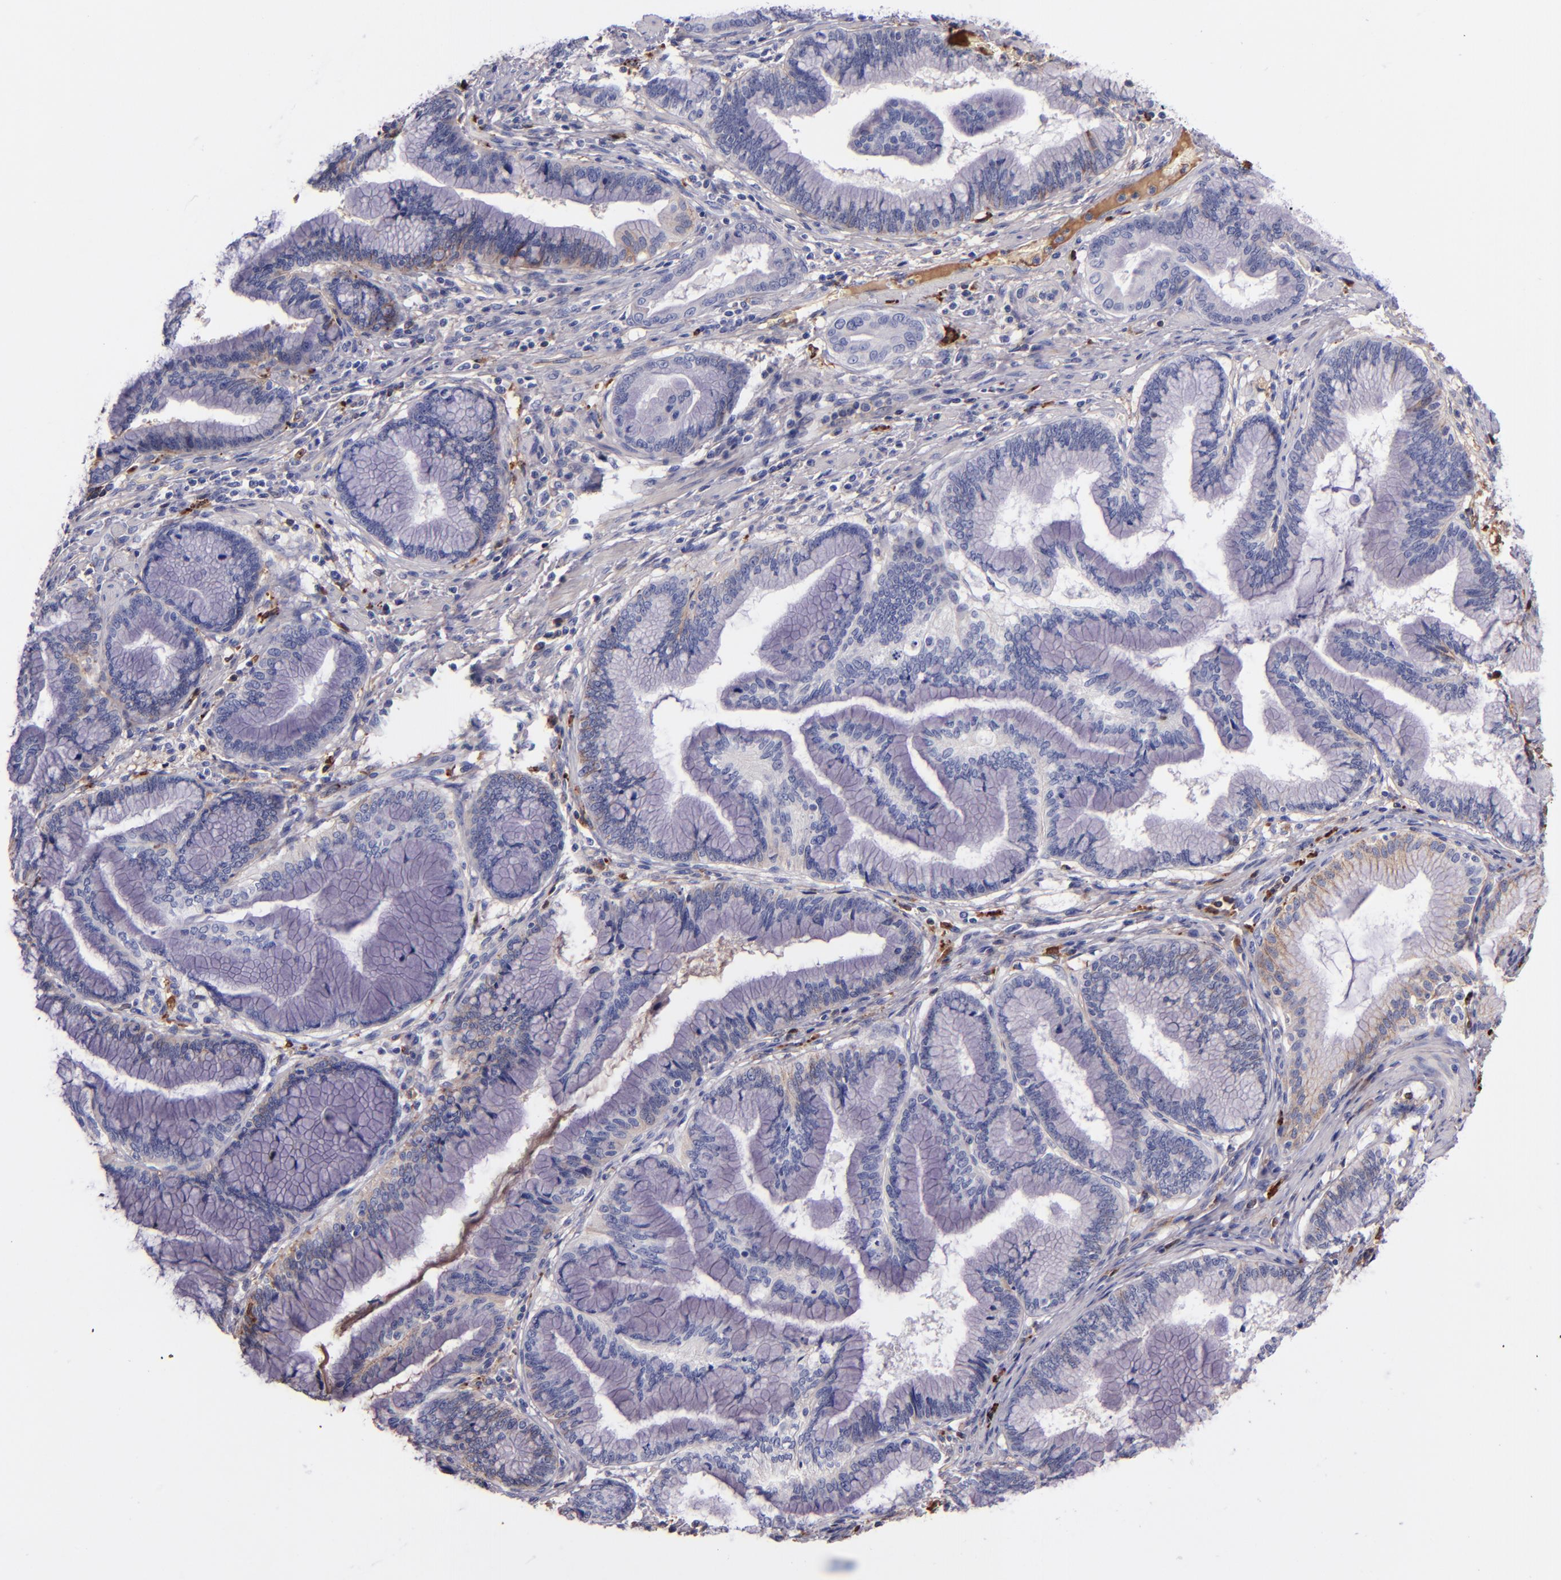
{"staining": {"intensity": "negative", "quantity": "none", "location": "none"}, "tissue": "pancreatic cancer", "cell_type": "Tumor cells", "image_type": "cancer", "snomed": [{"axis": "morphology", "description": "Adenocarcinoma, NOS"}, {"axis": "topography", "description": "Pancreas"}], "caption": "There is no significant expression in tumor cells of pancreatic cancer. Nuclei are stained in blue.", "gene": "KNG1", "patient": {"sex": "female", "age": 64}}